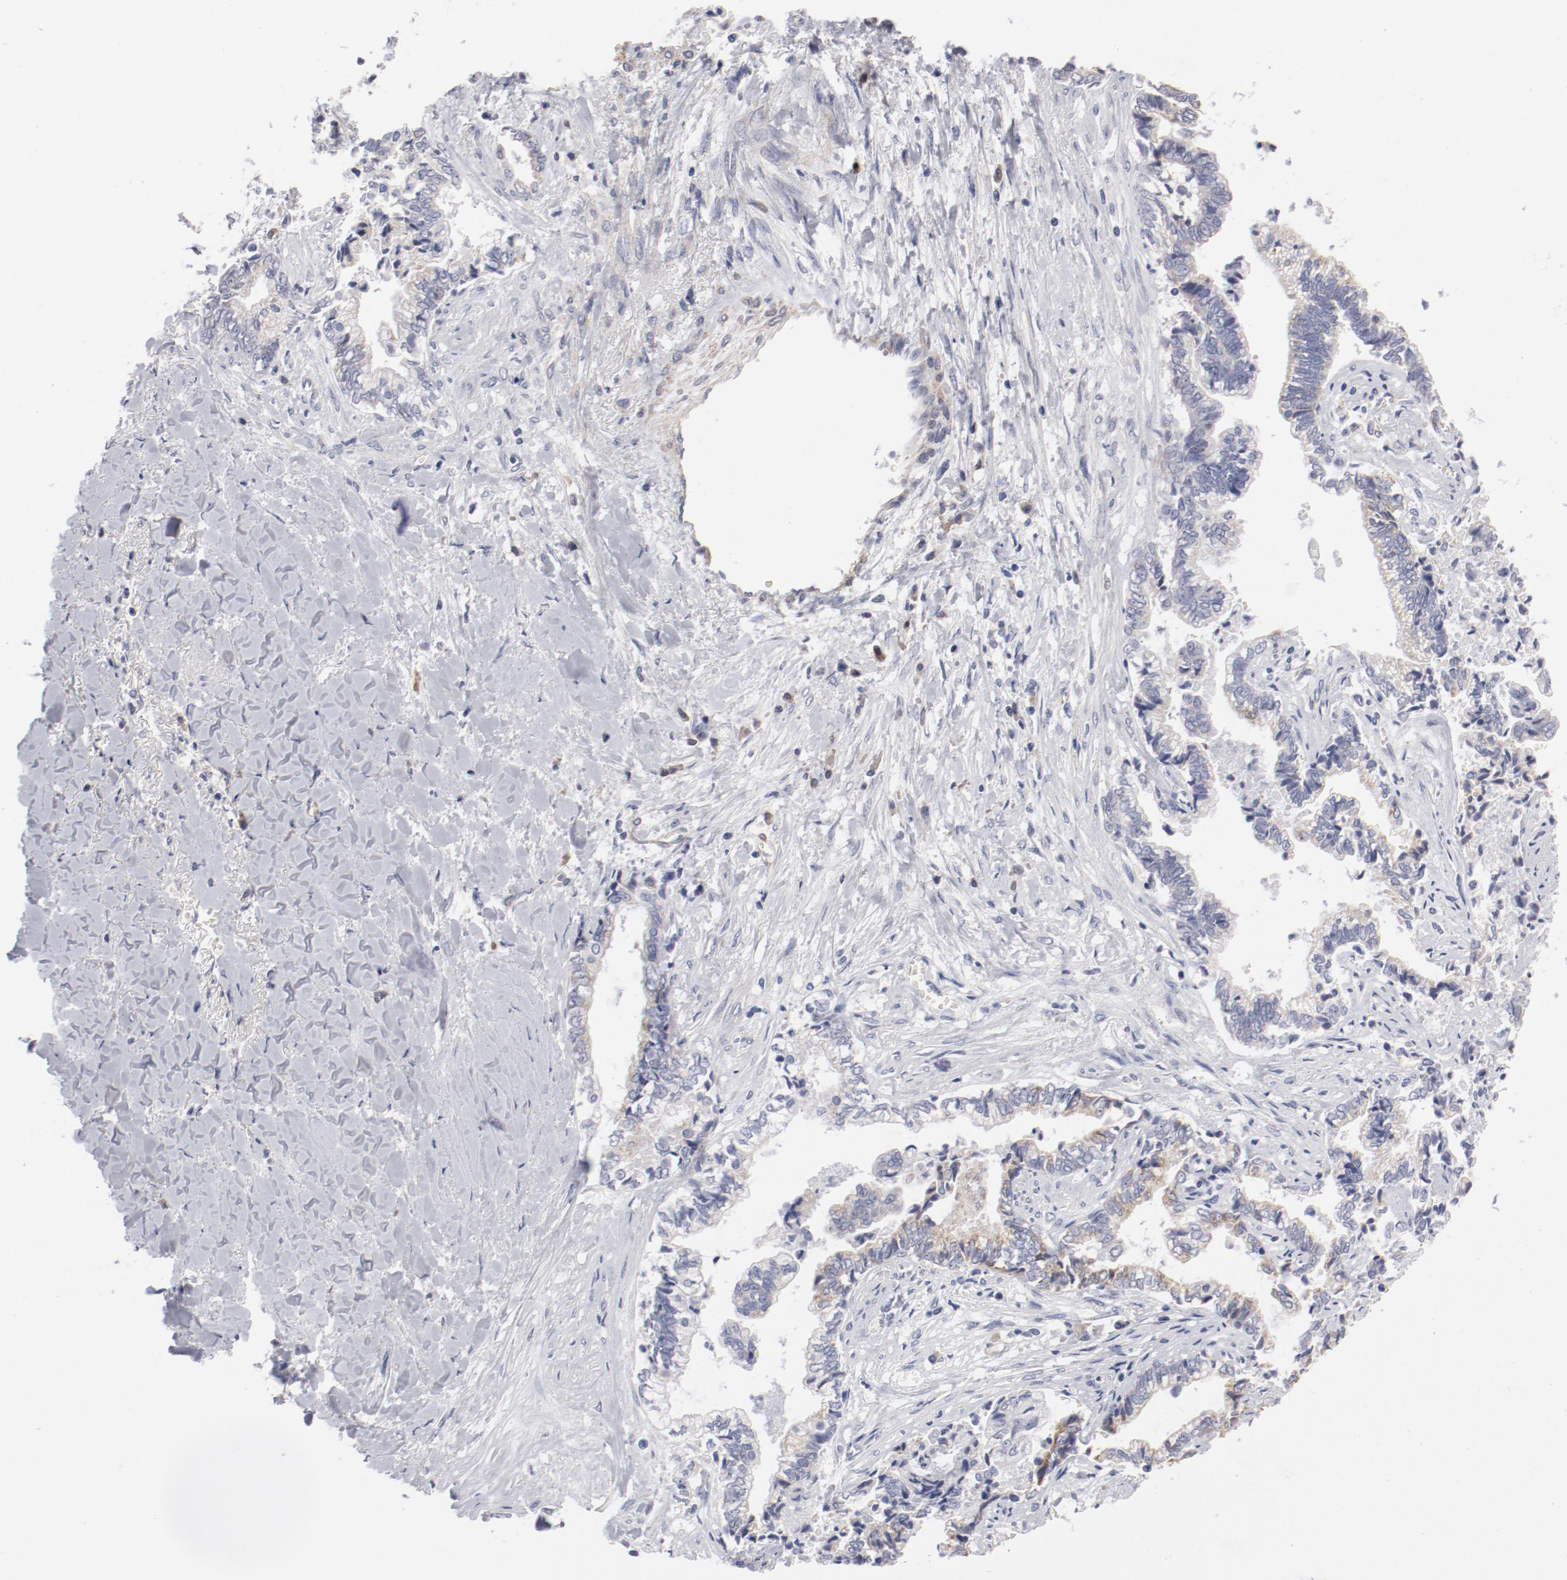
{"staining": {"intensity": "weak", "quantity": "25%-75%", "location": "cytoplasmic/membranous"}, "tissue": "liver cancer", "cell_type": "Tumor cells", "image_type": "cancer", "snomed": [{"axis": "morphology", "description": "Cholangiocarcinoma"}, {"axis": "topography", "description": "Liver"}], "caption": "Cholangiocarcinoma (liver) stained for a protein (brown) displays weak cytoplasmic/membranous positive positivity in about 25%-75% of tumor cells.", "gene": "LAX1", "patient": {"sex": "male", "age": 57}}